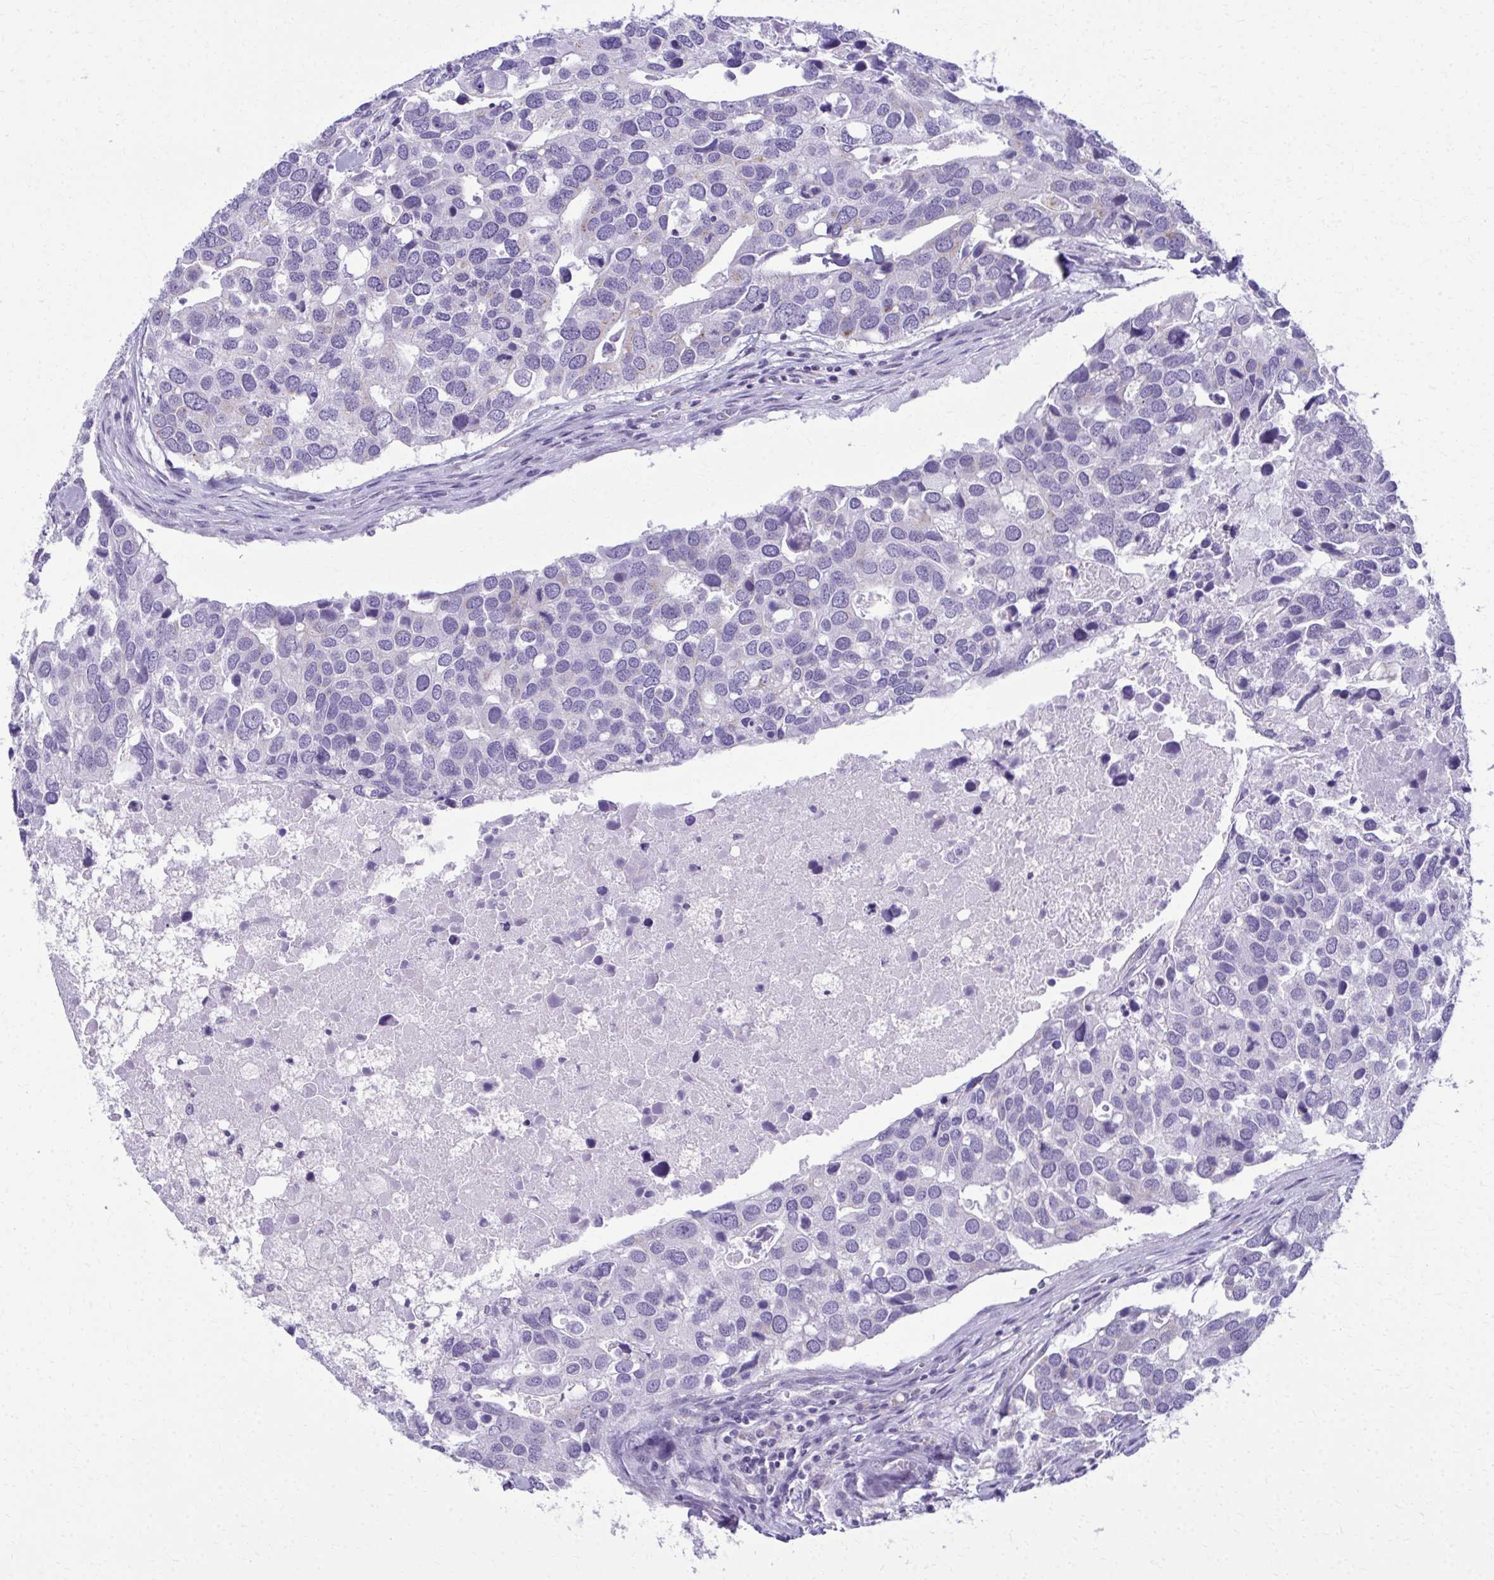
{"staining": {"intensity": "negative", "quantity": "none", "location": "none"}, "tissue": "breast cancer", "cell_type": "Tumor cells", "image_type": "cancer", "snomed": [{"axis": "morphology", "description": "Duct carcinoma"}, {"axis": "topography", "description": "Breast"}], "caption": "The photomicrograph reveals no significant expression in tumor cells of invasive ductal carcinoma (breast). Nuclei are stained in blue.", "gene": "SCLY", "patient": {"sex": "female", "age": 83}}